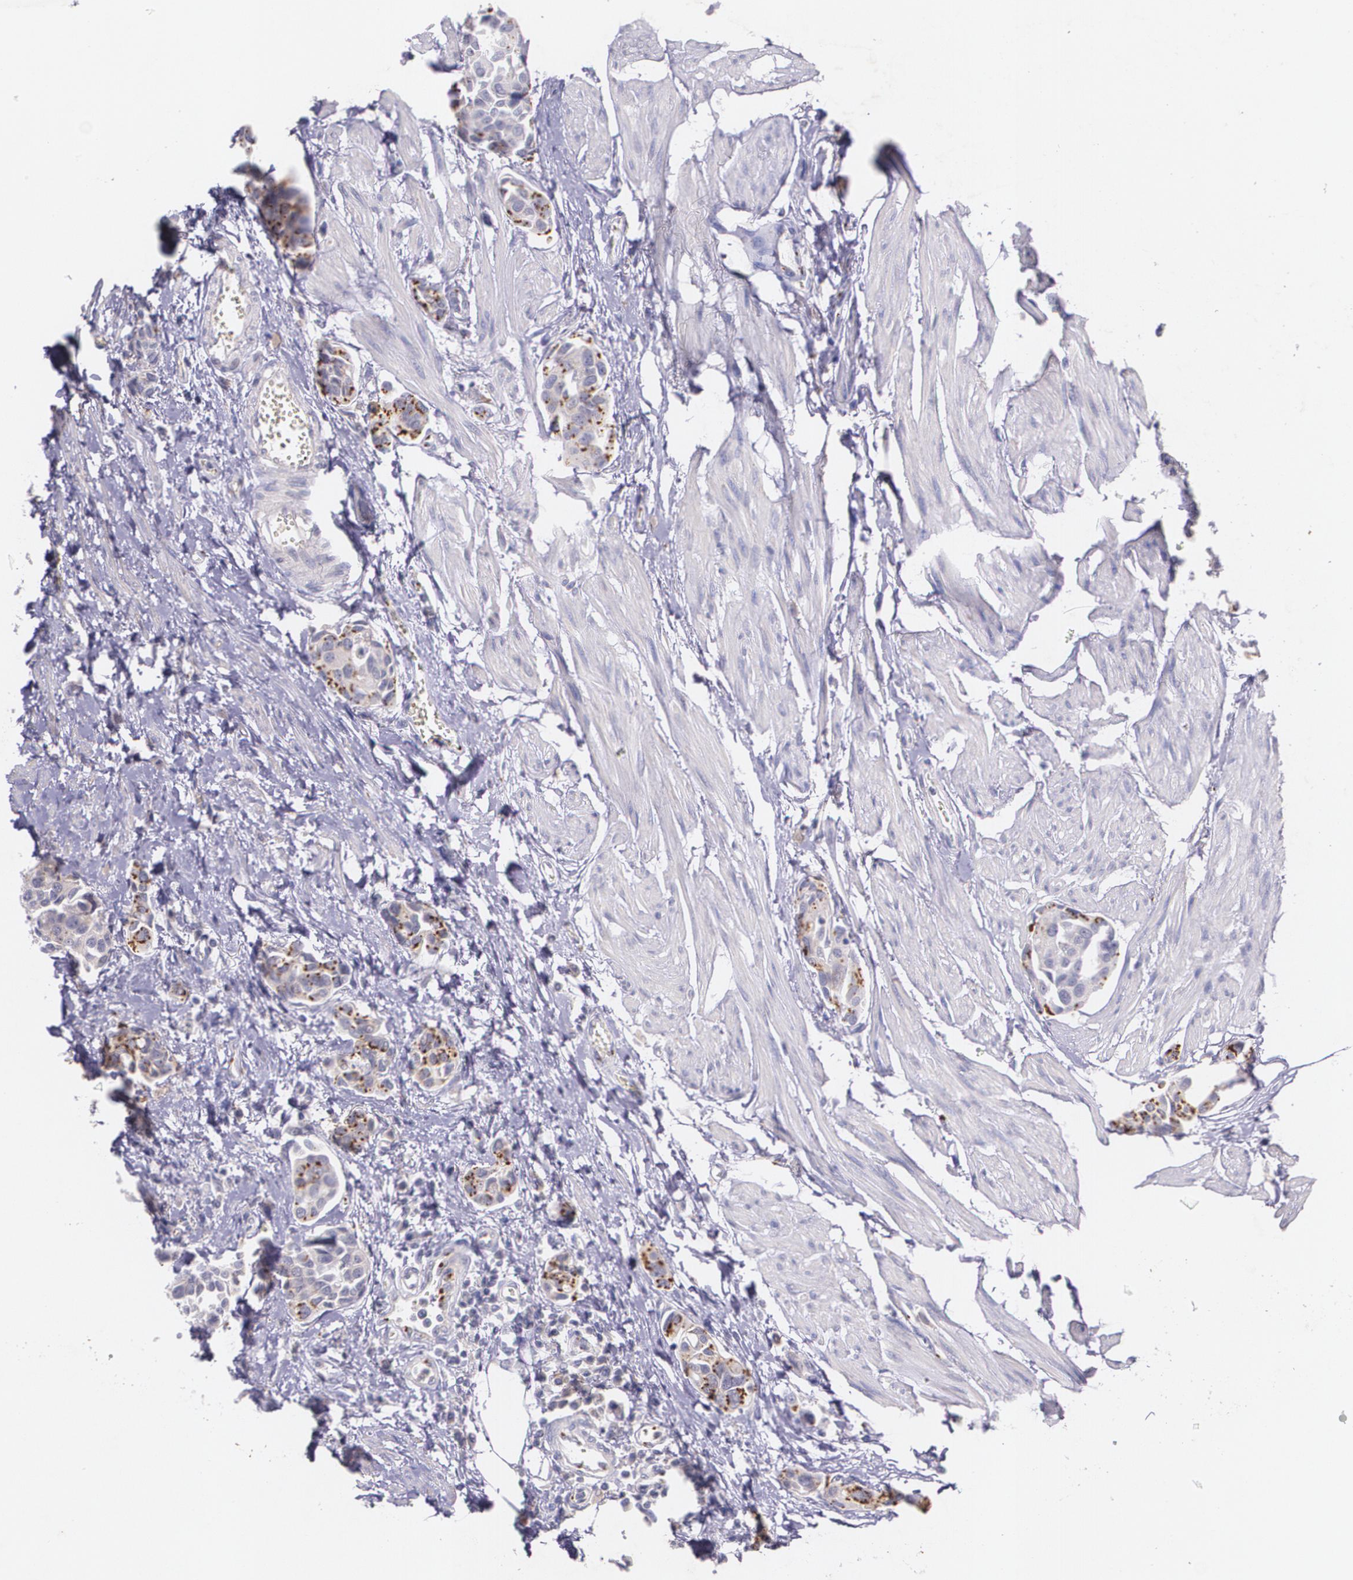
{"staining": {"intensity": "moderate", "quantity": ">75%", "location": "cytoplasmic/membranous"}, "tissue": "urothelial cancer", "cell_type": "Tumor cells", "image_type": "cancer", "snomed": [{"axis": "morphology", "description": "Urothelial carcinoma, High grade"}, {"axis": "topography", "description": "Urinary bladder"}], "caption": "Moderate cytoplasmic/membranous expression for a protein is present in approximately >75% of tumor cells of urothelial cancer using IHC.", "gene": "TM4SF1", "patient": {"sex": "male", "age": 78}}